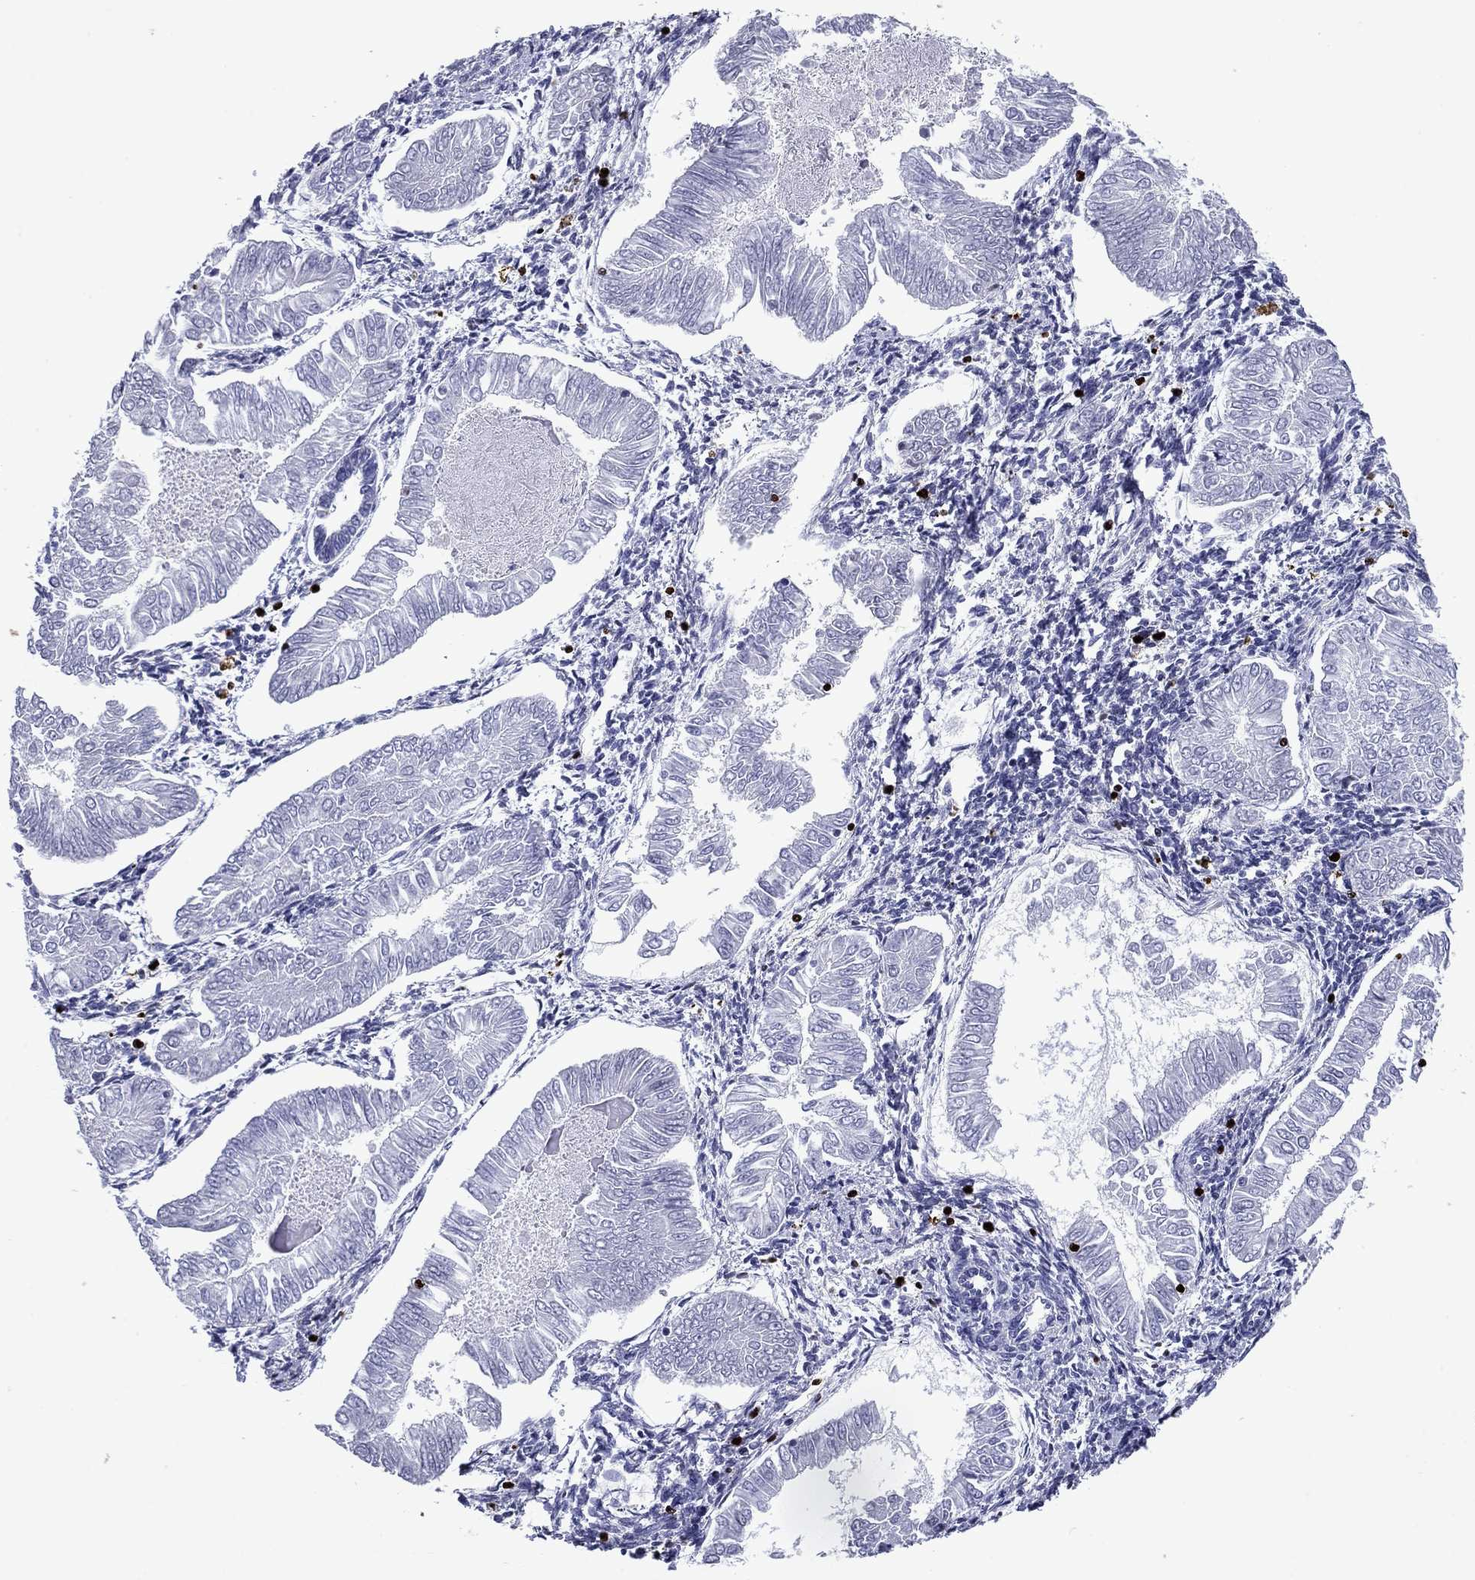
{"staining": {"intensity": "negative", "quantity": "none", "location": "none"}, "tissue": "endometrial cancer", "cell_type": "Tumor cells", "image_type": "cancer", "snomed": [{"axis": "morphology", "description": "Adenocarcinoma, NOS"}, {"axis": "topography", "description": "Endometrium"}], "caption": "This is an immunohistochemistry micrograph of human endometrial adenocarcinoma. There is no expression in tumor cells.", "gene": "GZMK", "patient": {"sex": "female", "age": 53}}